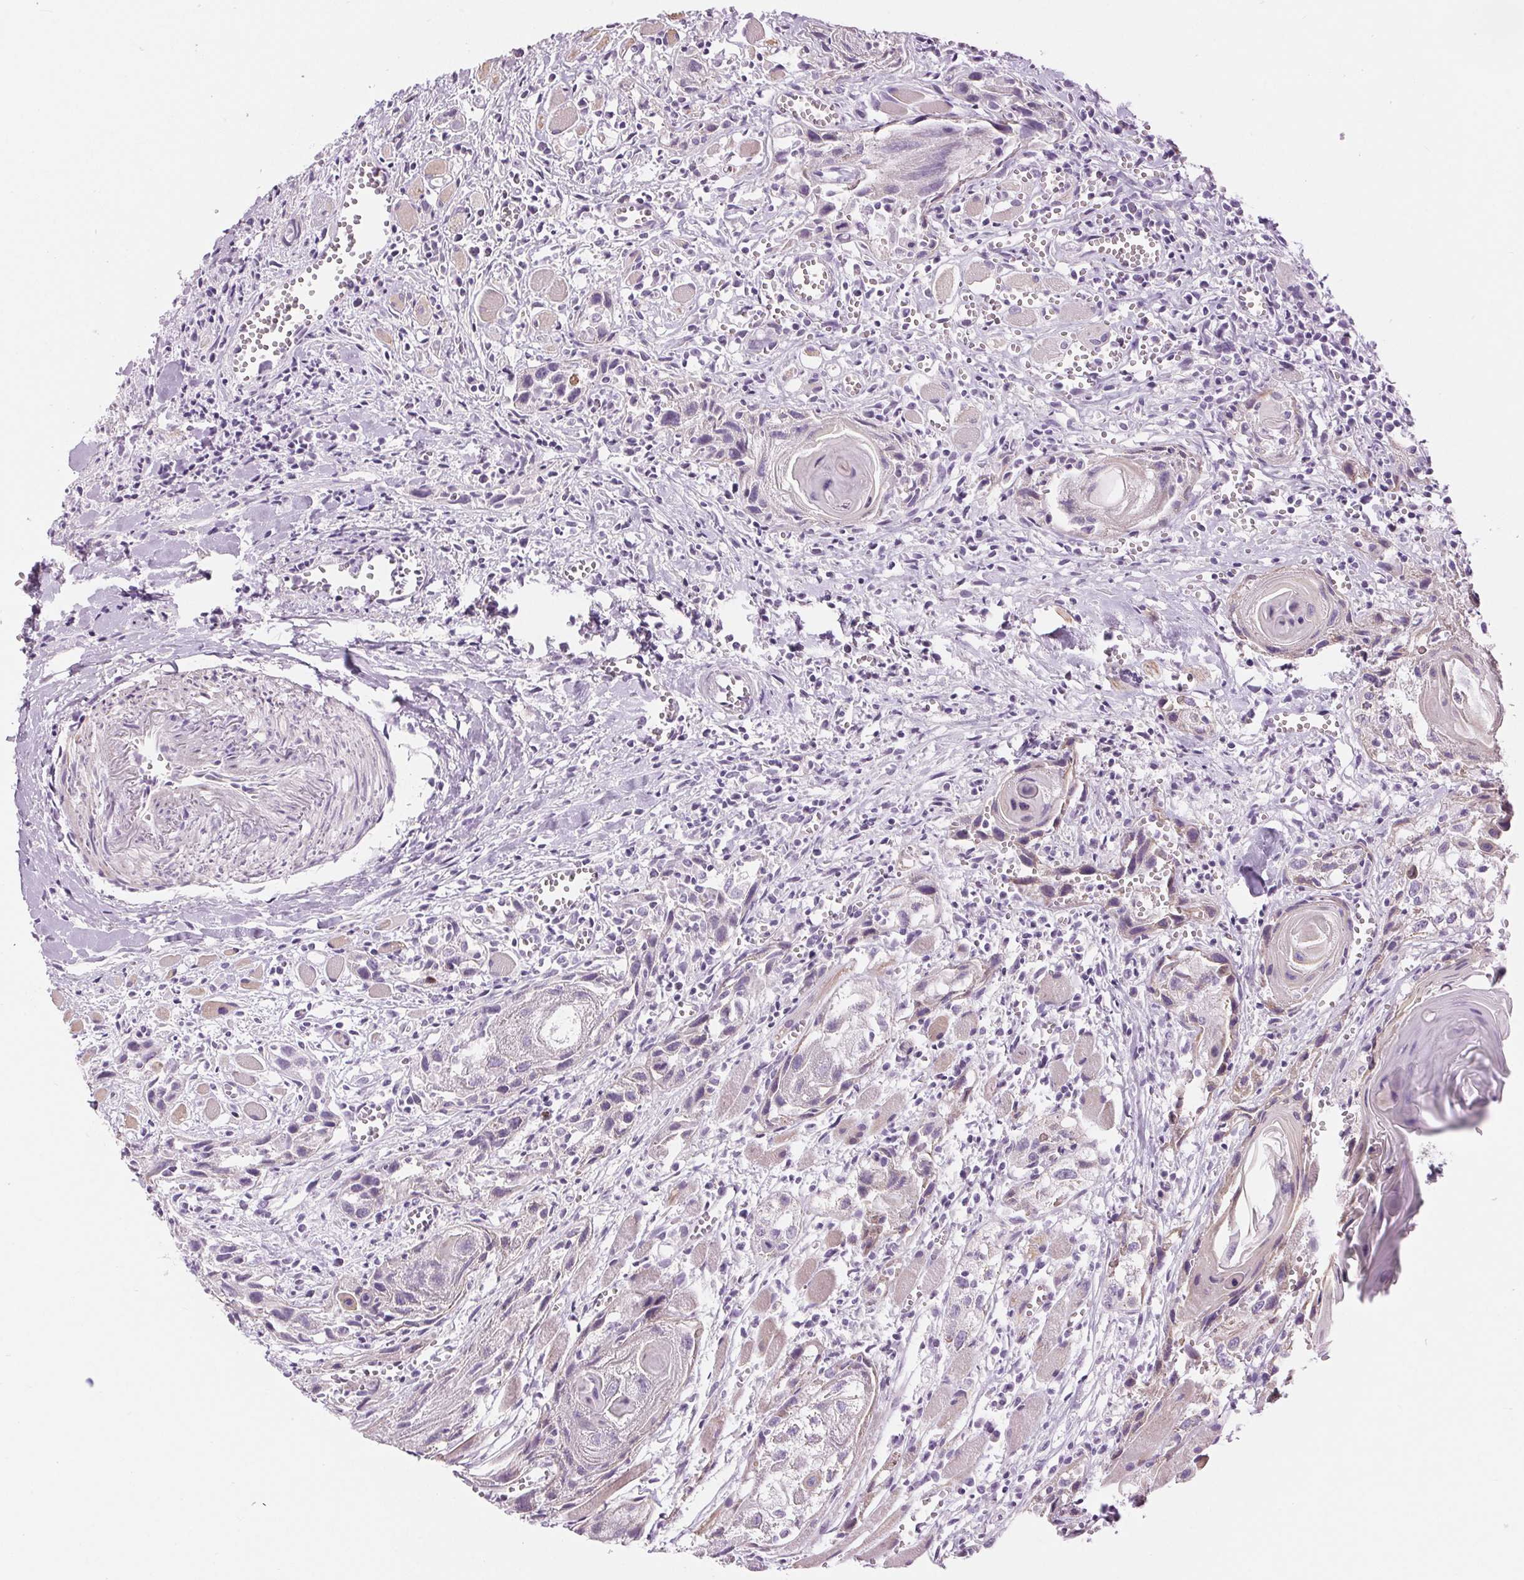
{"staining": {"intensity": "negative", "quantity": "none", "location": "none"}, "tissue": "head and neck cancer", "cell_type": "Tumor cells", "image_type": "cancer", "snomed": [{"axis": "morphology", "description": "Squamous cell carcinoma, NOS"}, {"axis": "topography", "description": "Head-Neck"}], "caption": "An immunohistochemistry (IHC) histopathology image of head and neck squamous cell carcinoma is shown. There is no staining in tumor cells of head and neck squamous cell carcinoma. The staining was performed using DAB to visualize the protein expression in brown, while the nuclei were stained in blue with hematoxylin (Magnification: 20x).", "gene": "MISP", "patient": {"sex": "female", "age": 80}}